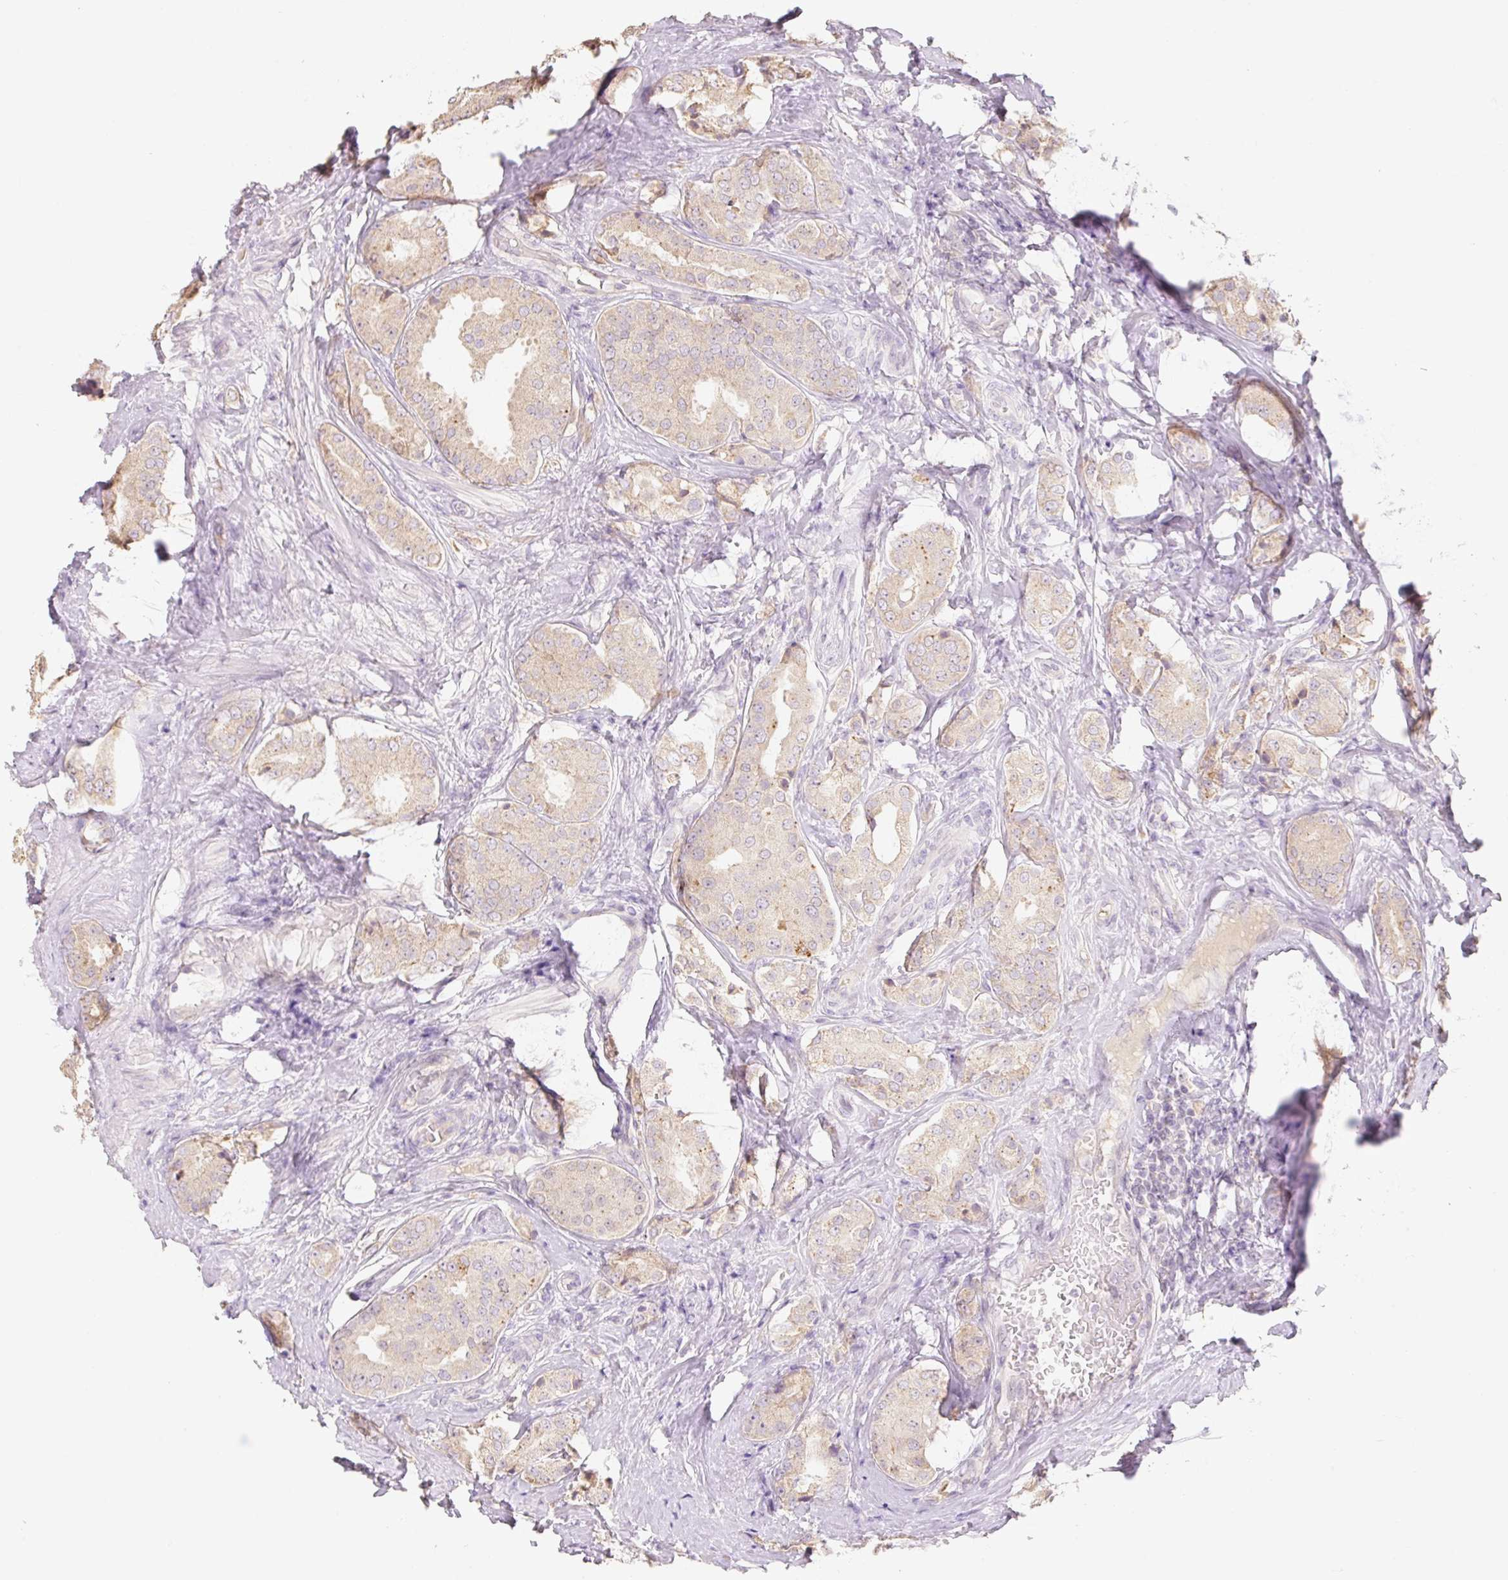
{"staining": {"intensity": "weak", "quantity": "25%-75%", "location": "cytoplasmic/membranous"}, "tissue": "prostate cancer", "cell_type": "Tumor cells", "image_type": "cancer", "snomed": [{"axis": "morphology", "description": "Adenocarcinoma, High grade"}, {"axis": "topography", "description": "Prostate"}], "caption": "Tumor cells show weak cytoplasmic/membranous staining in about 25%-75% of cells in prostate cancer (adenocarcinoma (high-grade)).", "gene": "MIA2", "patient": {"sex": "male", "age": 63}}